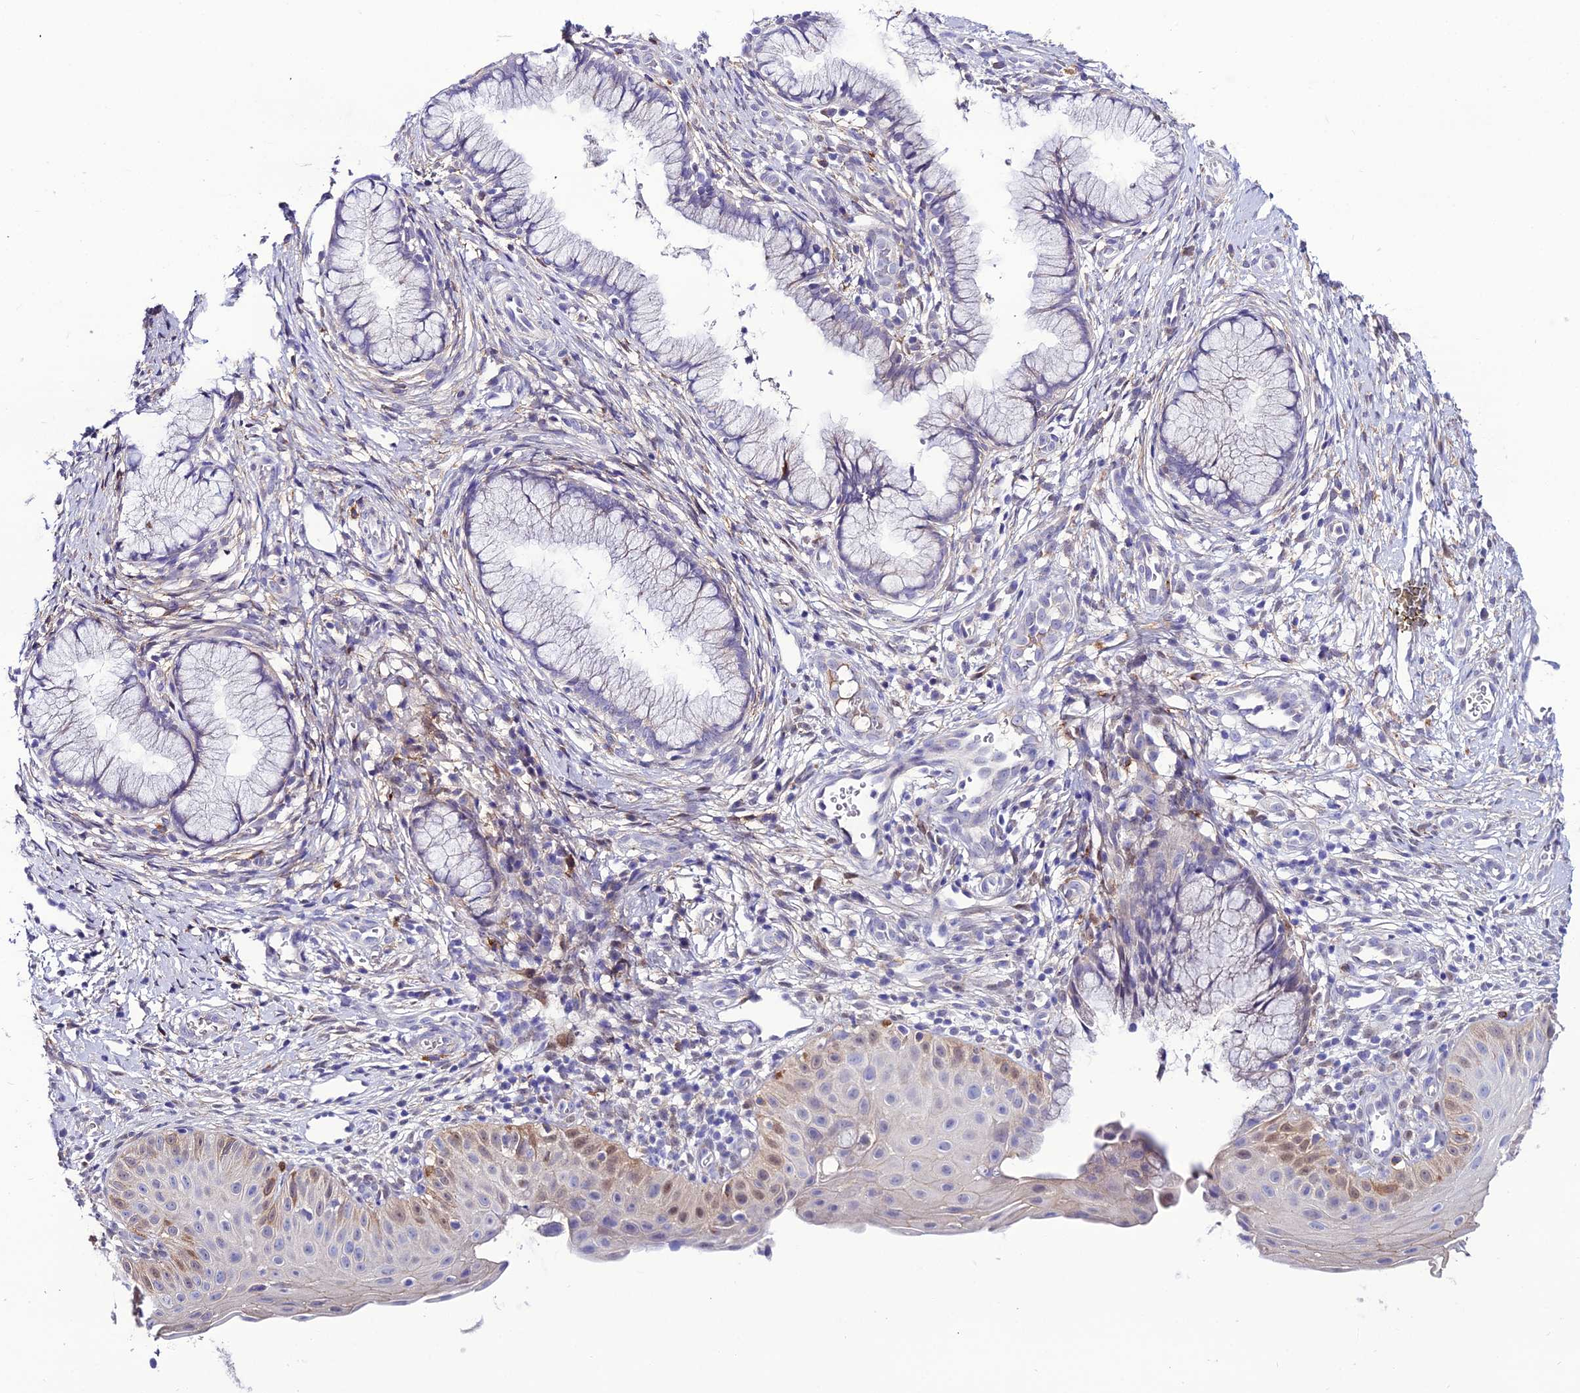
{"staining": {"intensity": "negative", "quantity": "none", "location": "none"}, "tissue": "cervix", "cell_type": "Glandular cells", "image_type": "normal", "snomed": [{"axis": "morphology", "description": "Normal tissue, NOS"}, {"axis": "topography", "description": "Cervix"}], "caption": "Micrograph shows no protein staining in glandular cells of normal cervix. (Brightfield microscopy of DAB immunohistochemistry (IHC) at high magnification).", "gene": "MB21D2", "patient": {"sex": "female", "age": 36}}